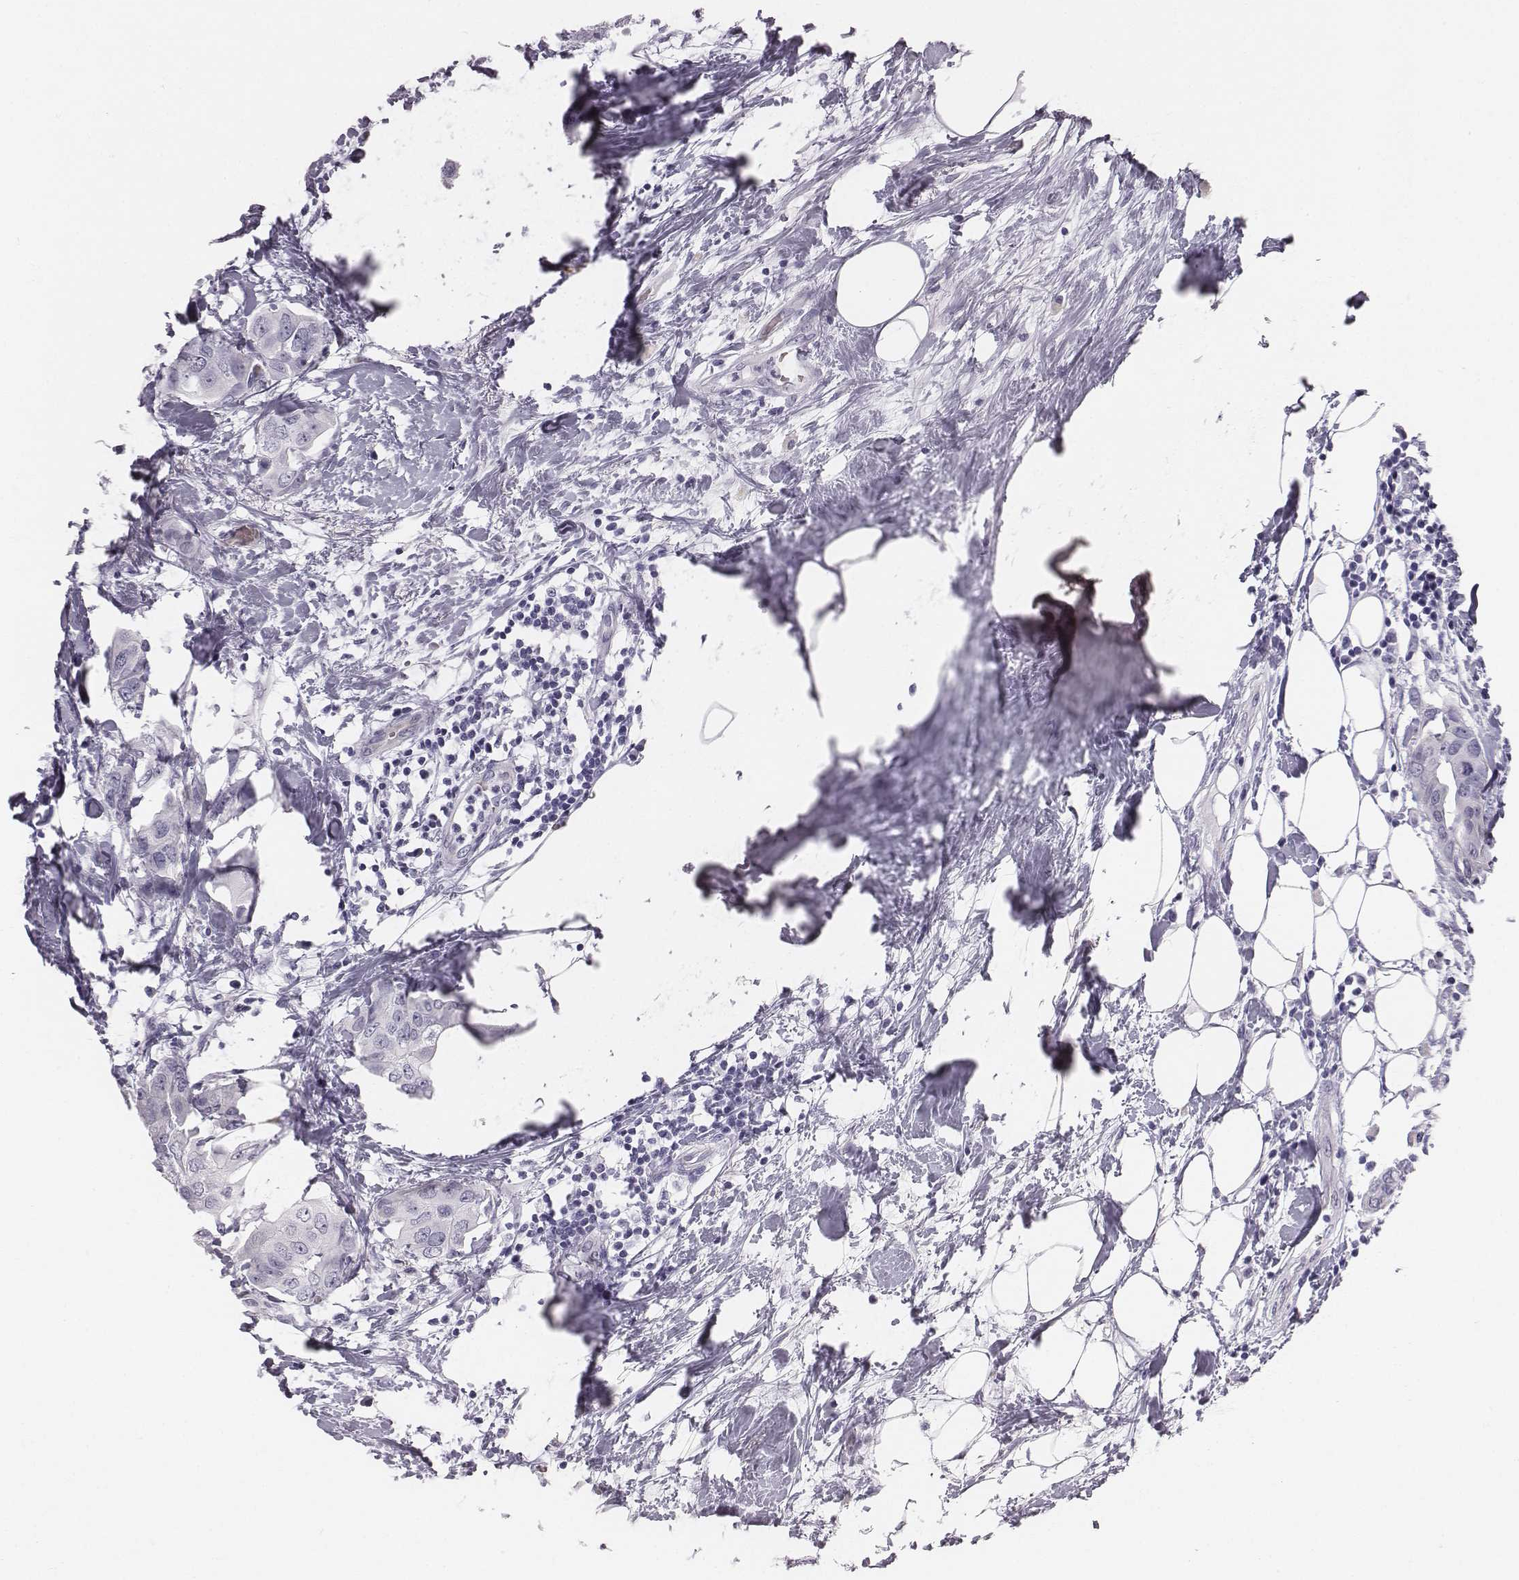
{"staining": {"intensity": "negative", "quantity": "none", "location": "none"}, "tissue": "breast cancer", "cell_type": "Tumor cells", "image_type": "cancer", "snomed": [{"axis": "morphology", "description": "Normal tissue, NOS"}, {"axis": "morphology", "description": "Duct carcinoma"}, {"axis": "topography", "description": "Breast"}], "caption": "A high-resolution photomicrograph shows immunohistochemistry (IHC) staining of intraductal carcinoma (breast), which reveals no significant positivity in tumor cells.", "gene": "HBZ", "patient": {"sex": "female", "age": 40}}